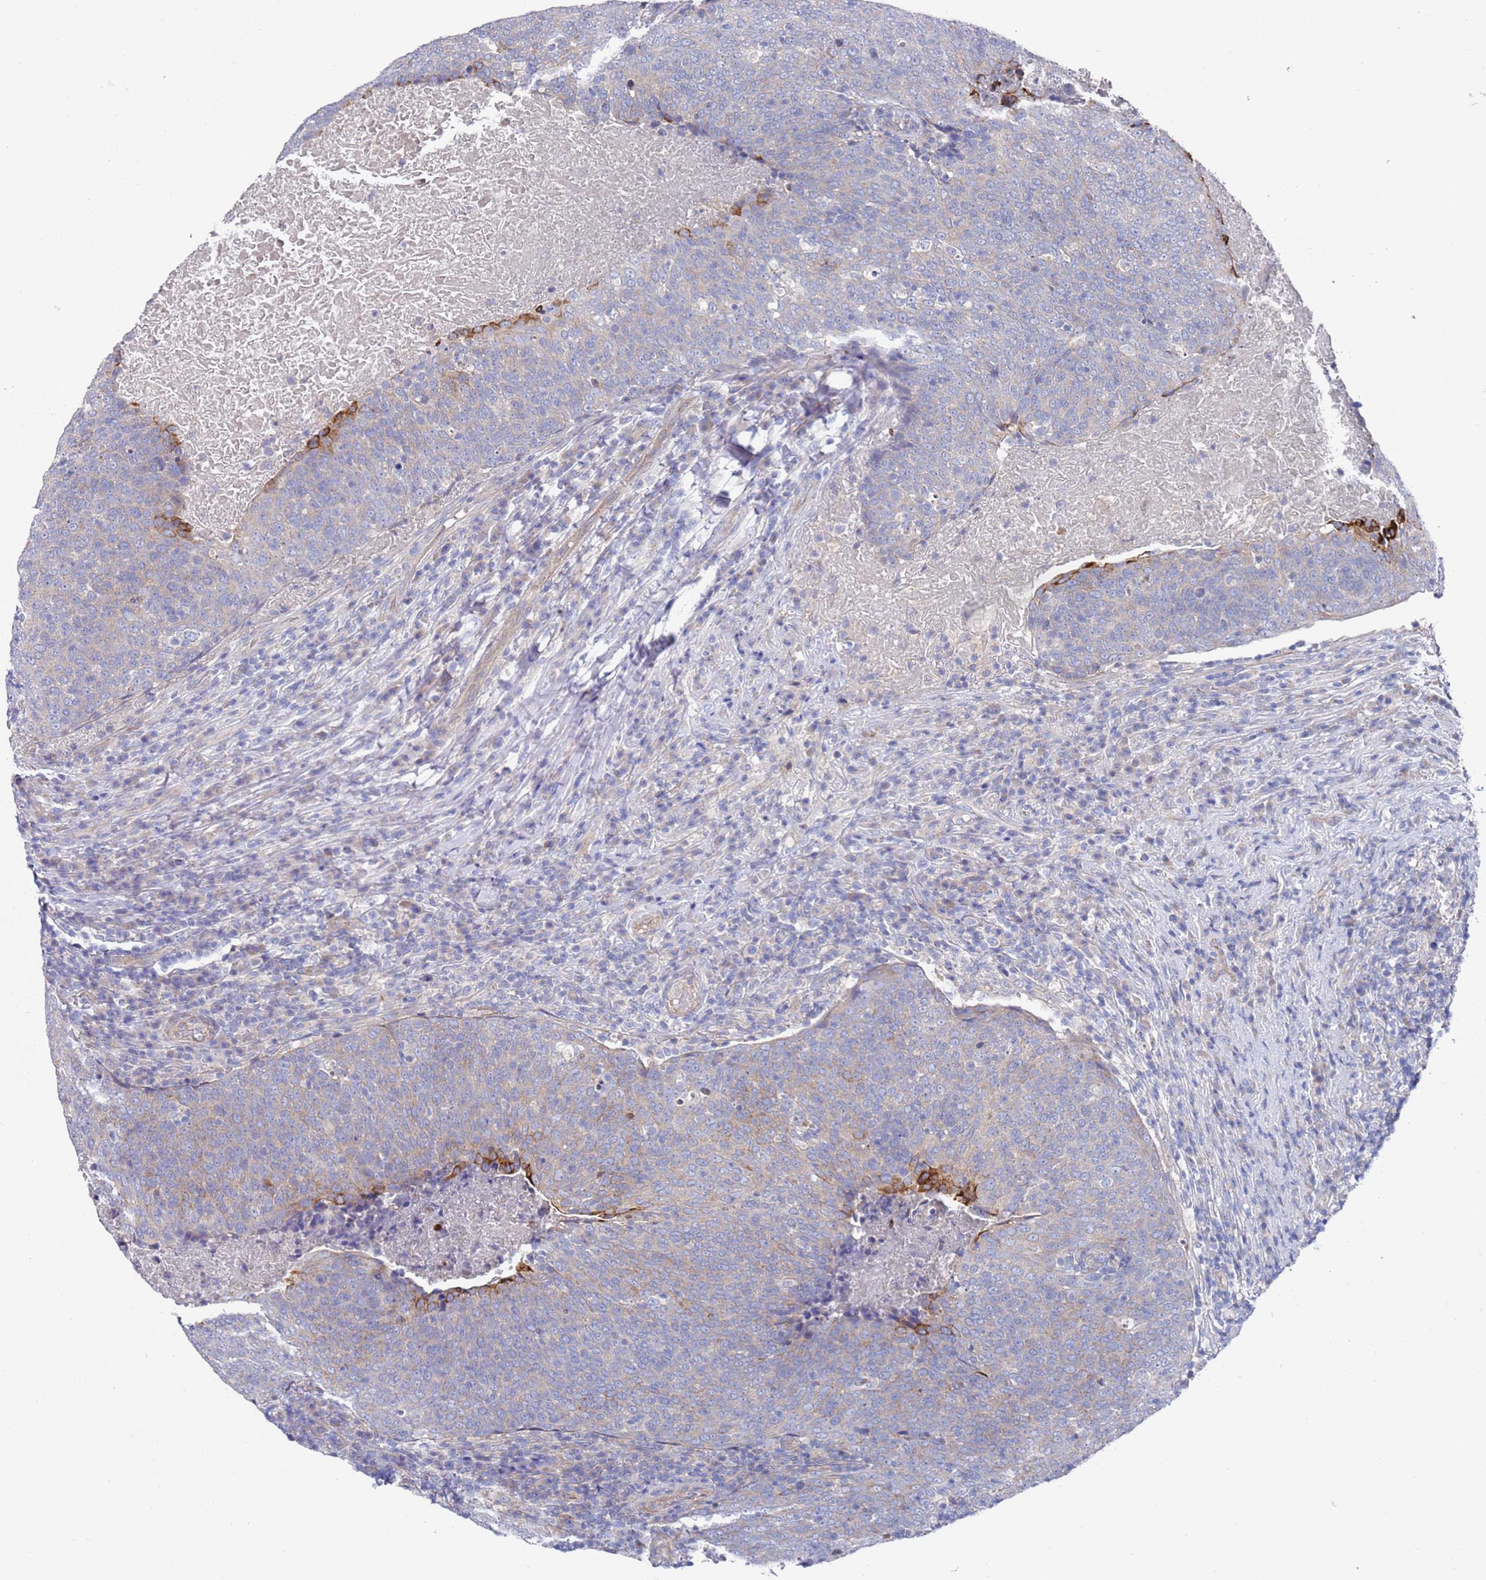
{"staining": {"intensity": "moderate", "quantity": "<25%", "location": "cytoplasmic/membranous"}, "tissue": "head and neck cancer", "cell_type": "Tumor cells", "image_type": "cancer", "snomed": [{"axis": "morphology", "description": "Squamous cell carcinoma, NOS"}, {"axis": "morphology", "description": "Squamous cell carcinoma, metastatic, NOS"}, {"axis": "topography", "description": "Lymph node"}, {"axis": "topography", "description": "Head-Neck"}], "caption": "Tumor cells display low levels of moderate cytoplasmic/membranous staining in approximately <25% of cells in human head and neck cancer (squamous cell carcinoma).", "gene": "SCAPER", "patient": {"sex": "male", "age": 62}}